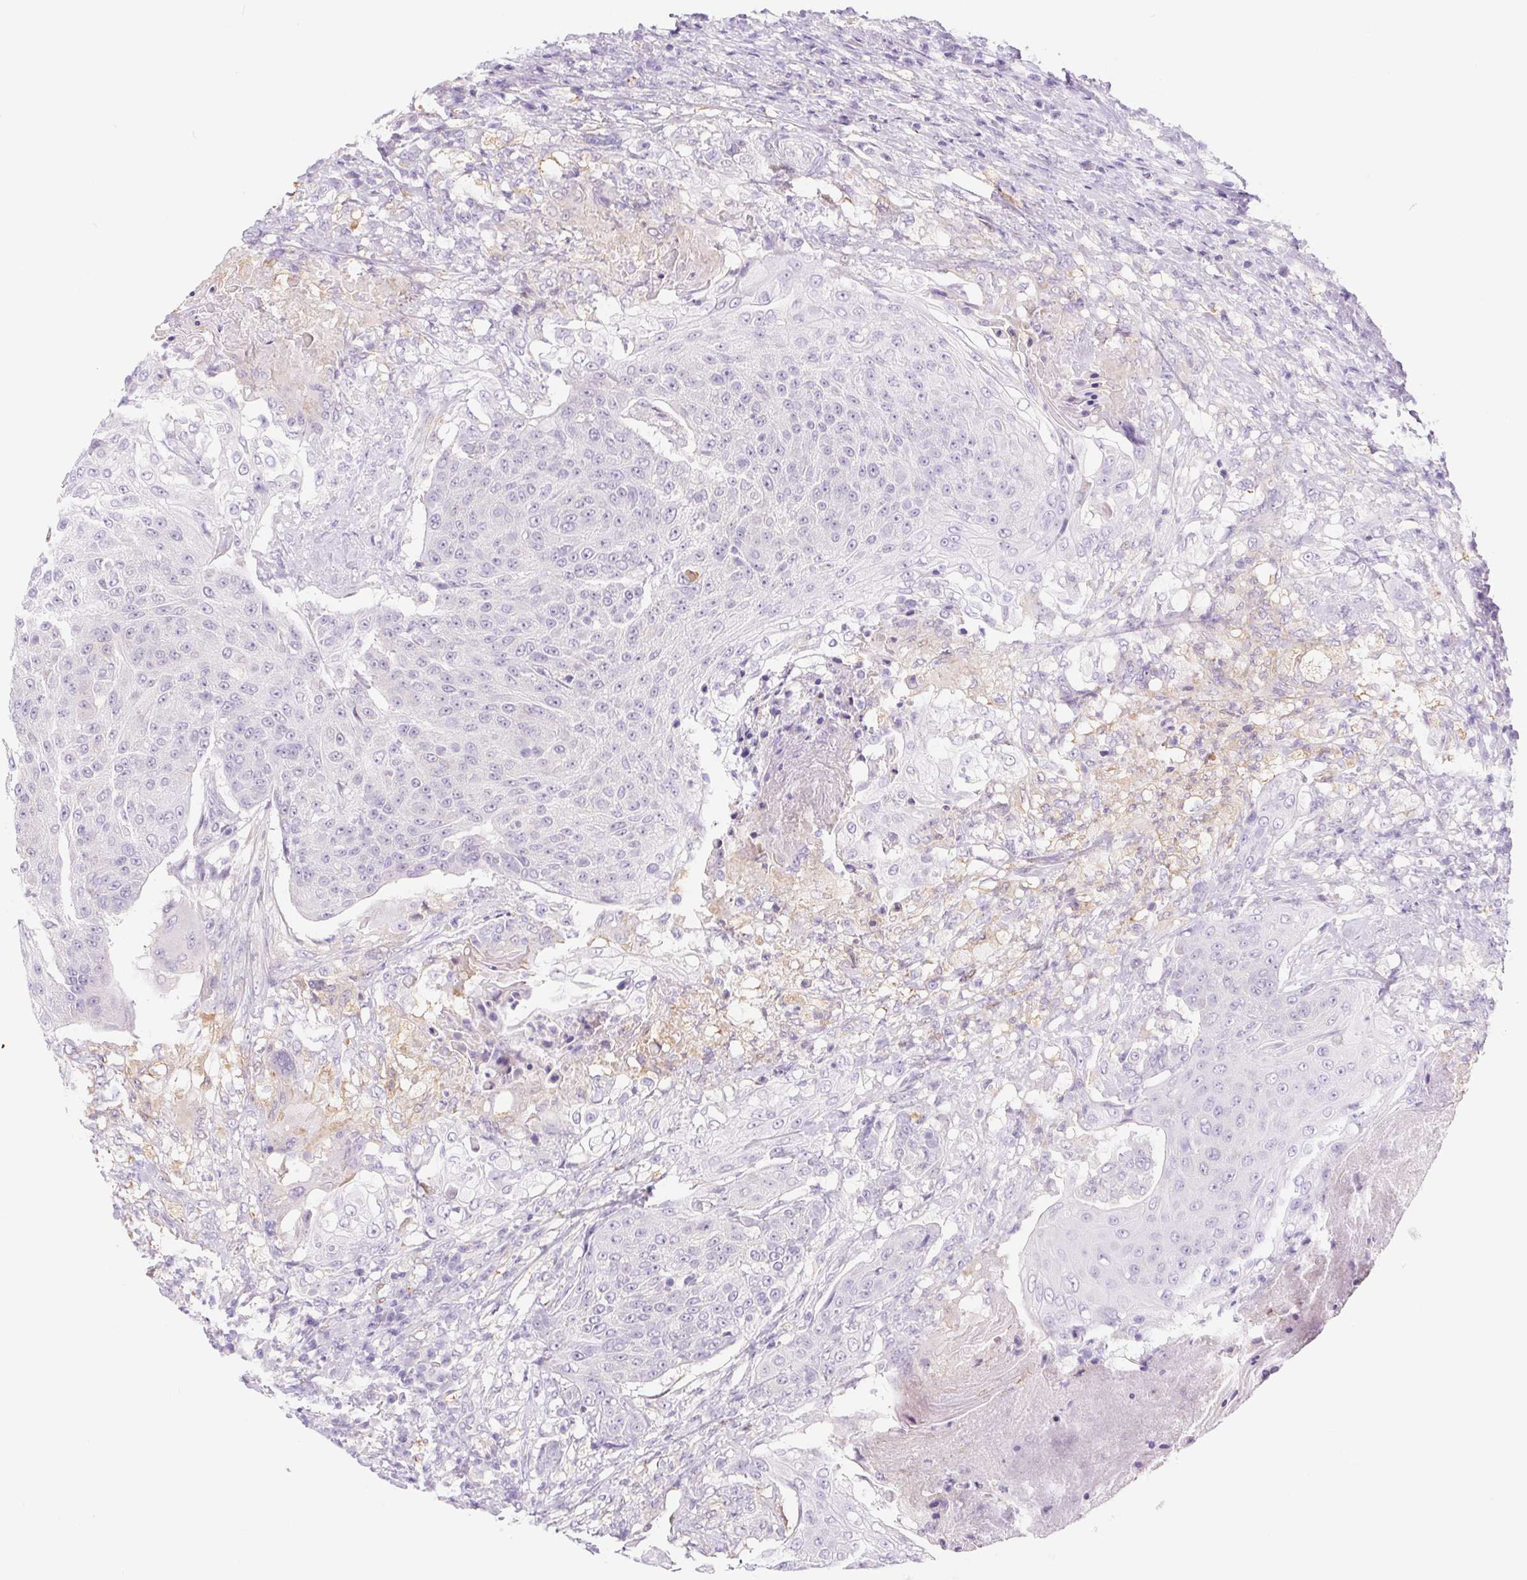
{"staining": {"intensity": "negative", "quantity": "none", "location": "none"}, "tissue": "urothelial cancer", "cell_type": "Tumor cells", "image_type": "cancer", "snomed": [{"axis": "morphology", "description": "Urothelial carcinoma, High grade"}, {"axis": "topography", "description": "Urinary bladder"}], "caption": "A histopathology image of urothelial cancer stained for a protein shows no brown staining in tumor cells.", "gene": "DYNC2LI1", "patient": {"sex": "female", "age": 63}}